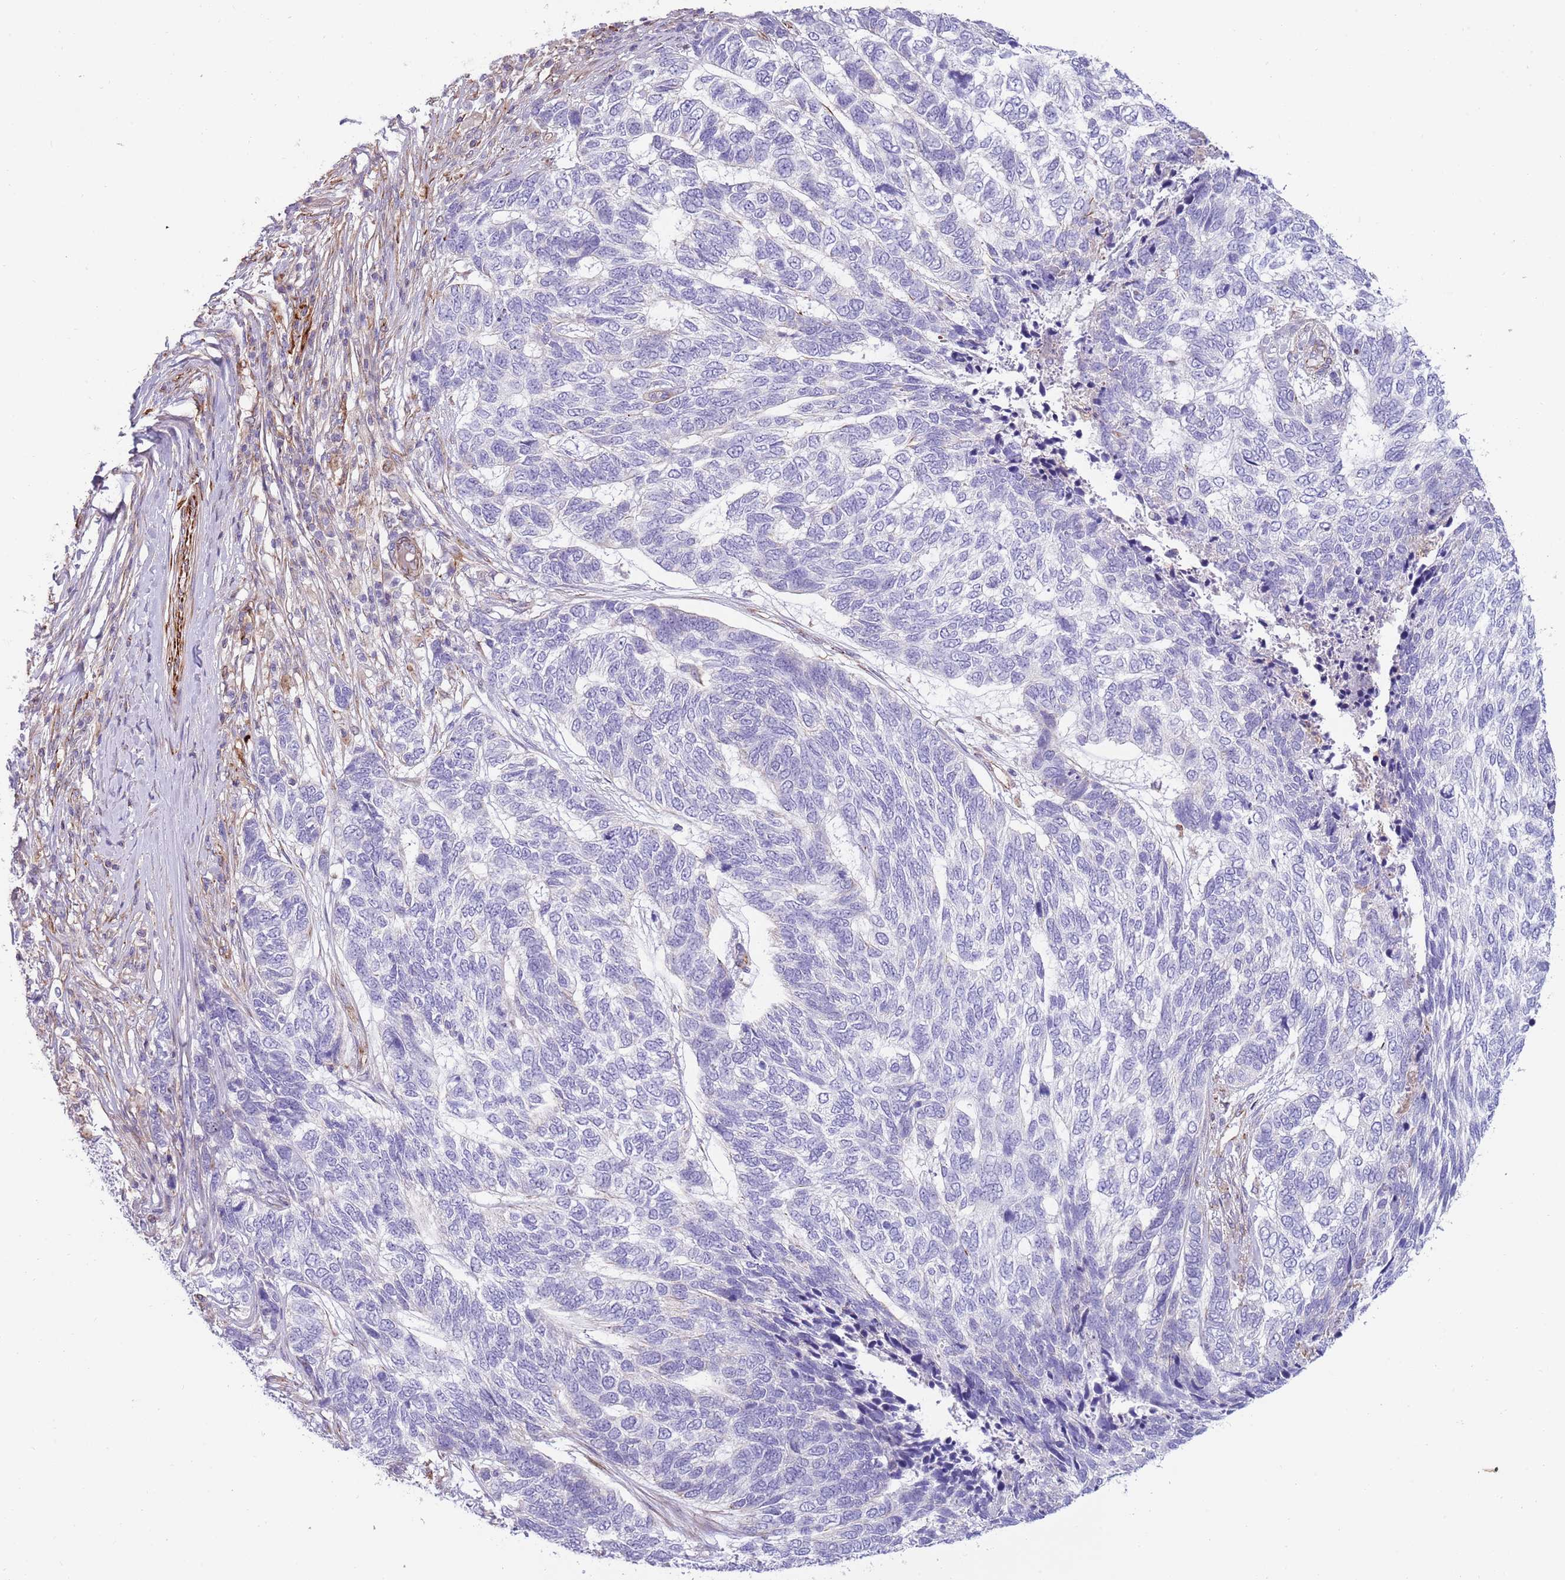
{"staining": {"intensity": "negative", "quantity": "none", "location": "none"}, "tissue": "skin cancer", "cell_type": "Tumor cells", "image_type": "cancer", "snomed": [{"axis": "morphology", "description": "Basal cell carcinoma"}, {"axis": "topography", "description": "Skin"}], "caption": "Human skin cancer stained for a protein using immunohistochemistry (IHC) demonstrates no positivity in tumor cells.", "gene": "MOGAT1", "patient": {"sex": "female", "age": 65}}